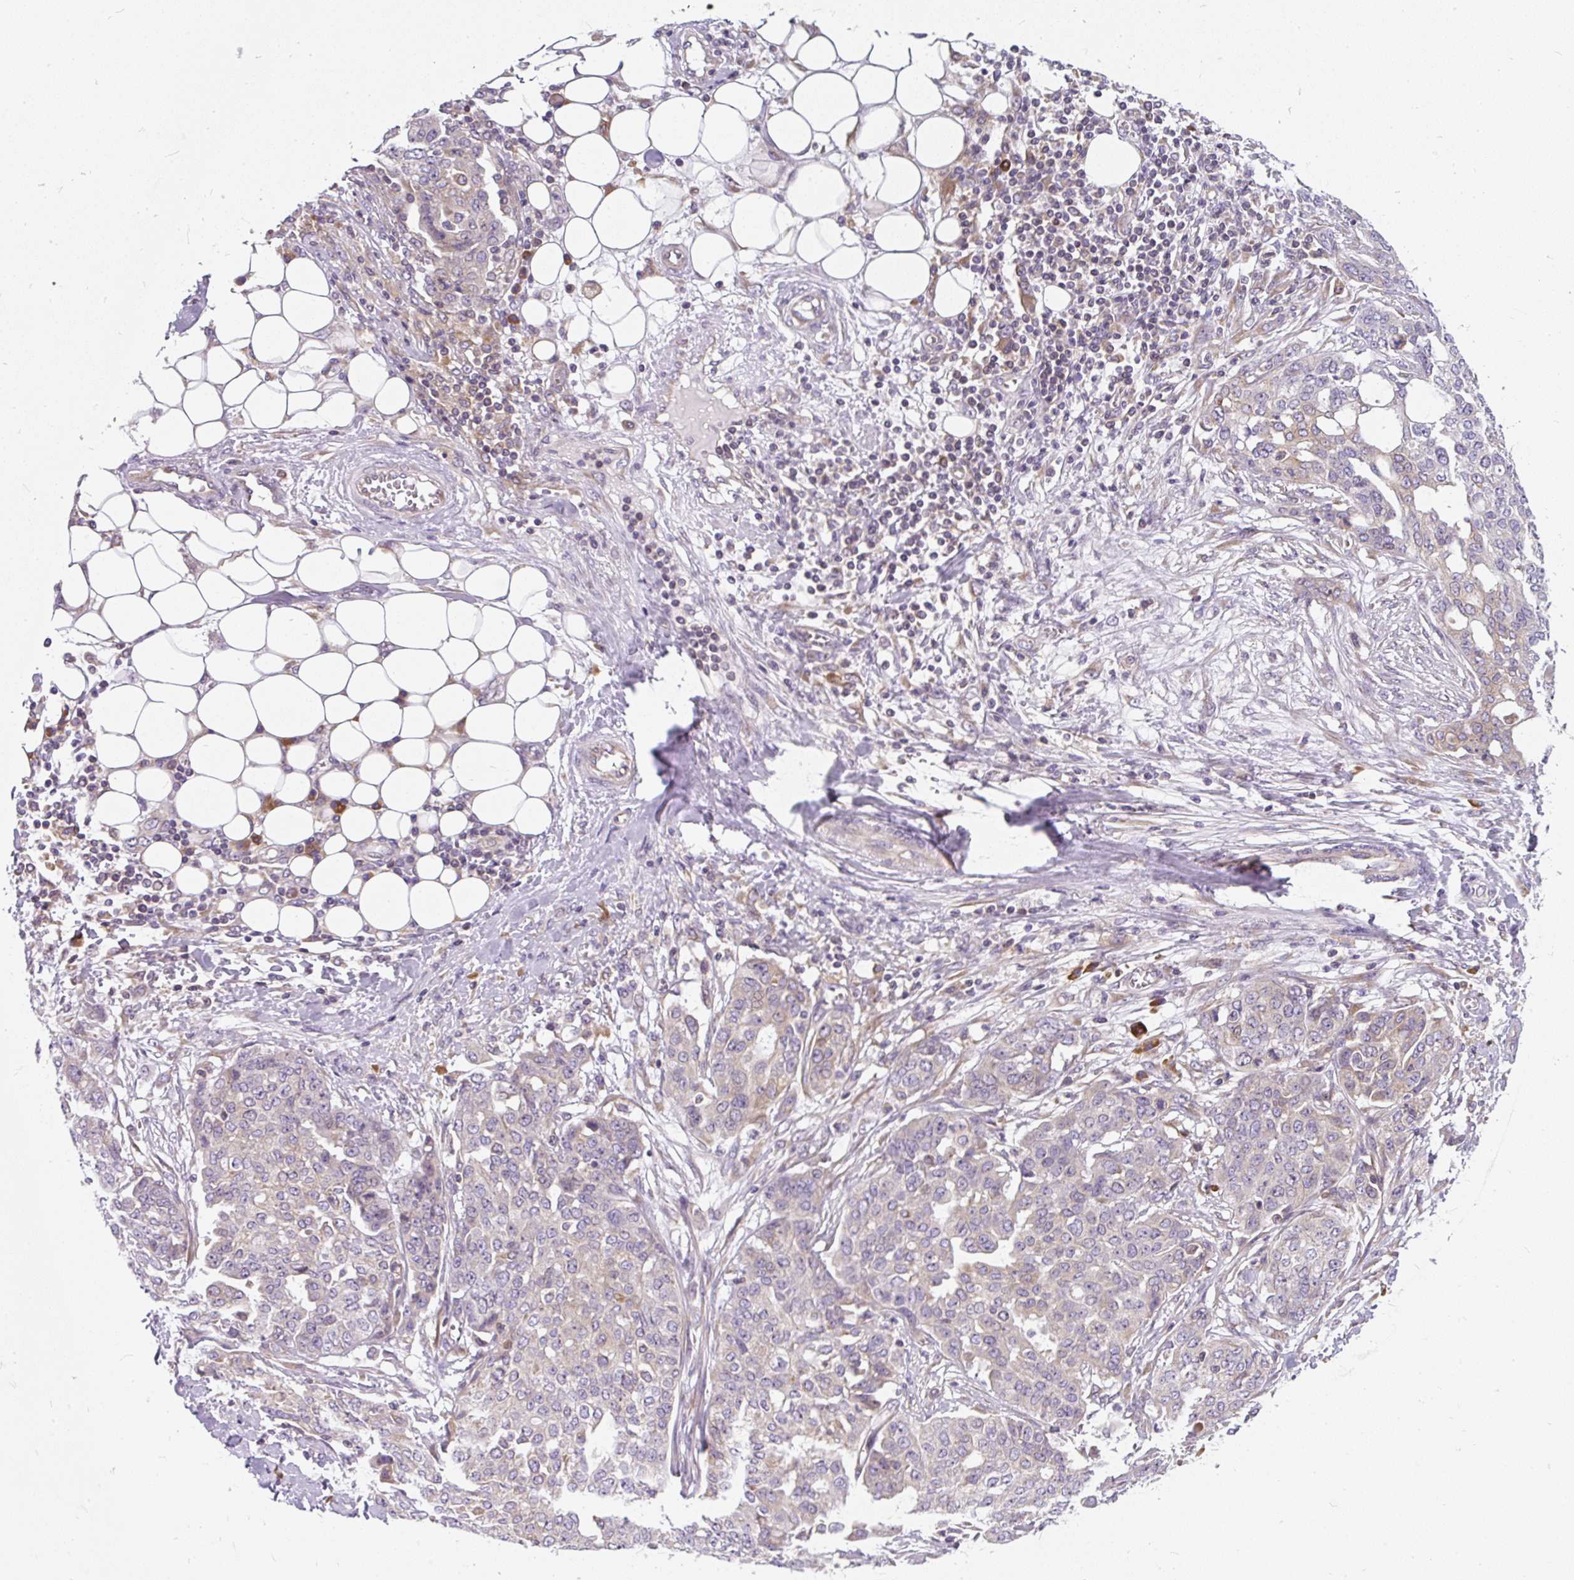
{"staining": {"intensity": "weak", "quantity": "<25%", "location": "cytoplasmic/membranous"}, "tissue": "ovarian cancer", "cell_type": "Tumor cells", "image_type": "cancer", "snomed": [{"axis": "morphology", "description": "Cystadenocarcinoma, serous, NOS"}, {"axis": "topography", "description": "Soft tissue"}, {"axis": "topography", "description": "Ovary"}], "caption": "Tumor cells are negative for brown protein staining in ovarian cancer (serous cystadenocarcinoma).", "gene": "CYP20A1", "patient": {"sex": "female", "age": 57}}